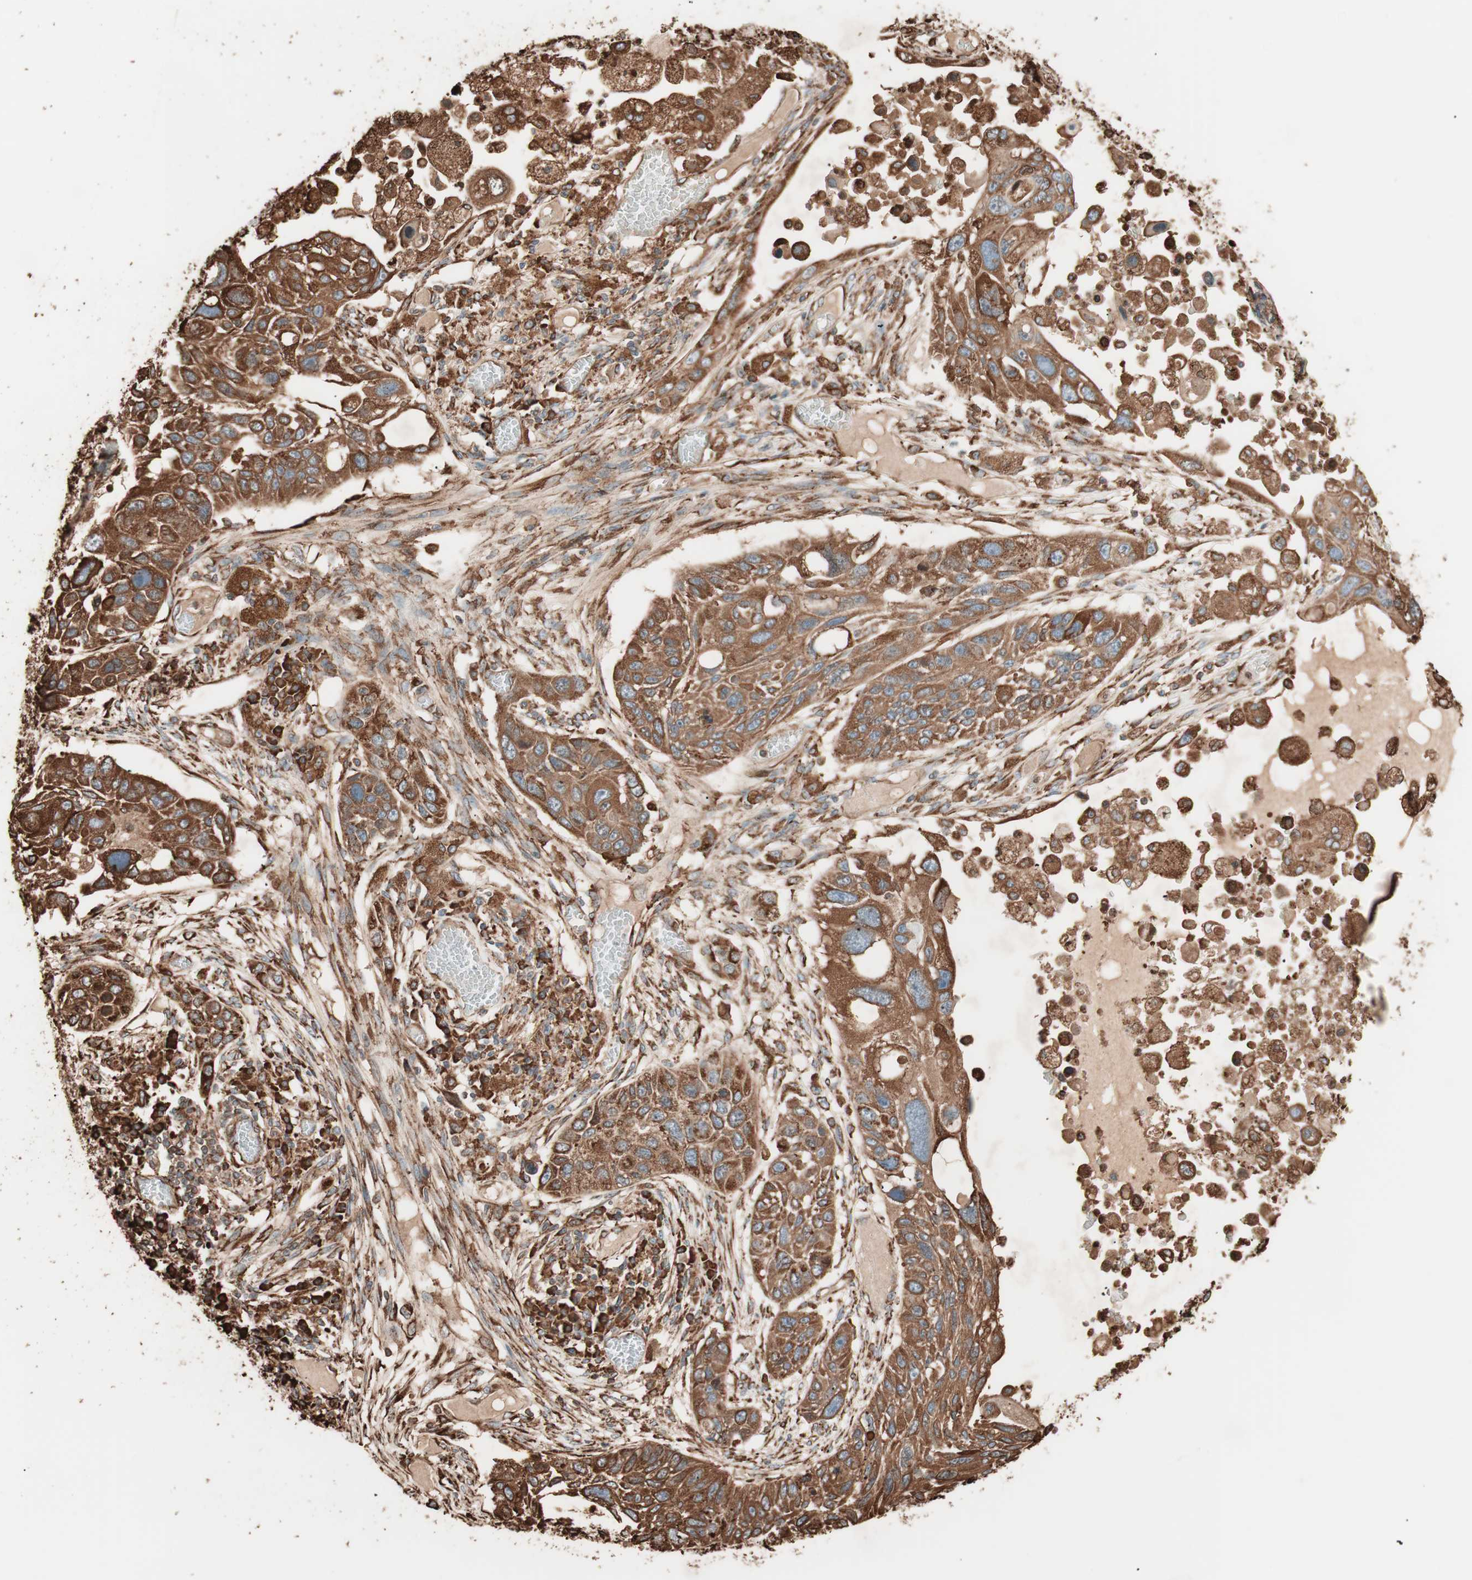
{"staining": {"intensity": "strong", "quantity": ">75%", "location": "cytoplasmic/membranous"}, "tissue": "lung cancer", "cell_type": "Tumor cells", "image_type": "cancer", "snomed": [{"axis": "morphology", "description": "Squamous cell carcinoma, NOS"}, {"axis": "topography", "description": "Lung"}], "caption": "Protein expression analysis of human lung cancer (squamous cell carcinoma) reveals strong cytoplasmic/membranous positivity in about >75% of tumor cells. The staining was performed using DAB, with brown indicating positive protein expression. Nuclei are stained blue with hematoxylin.", "gene": "VEGFA", "patient": {"sex": "male", "age": 71}}